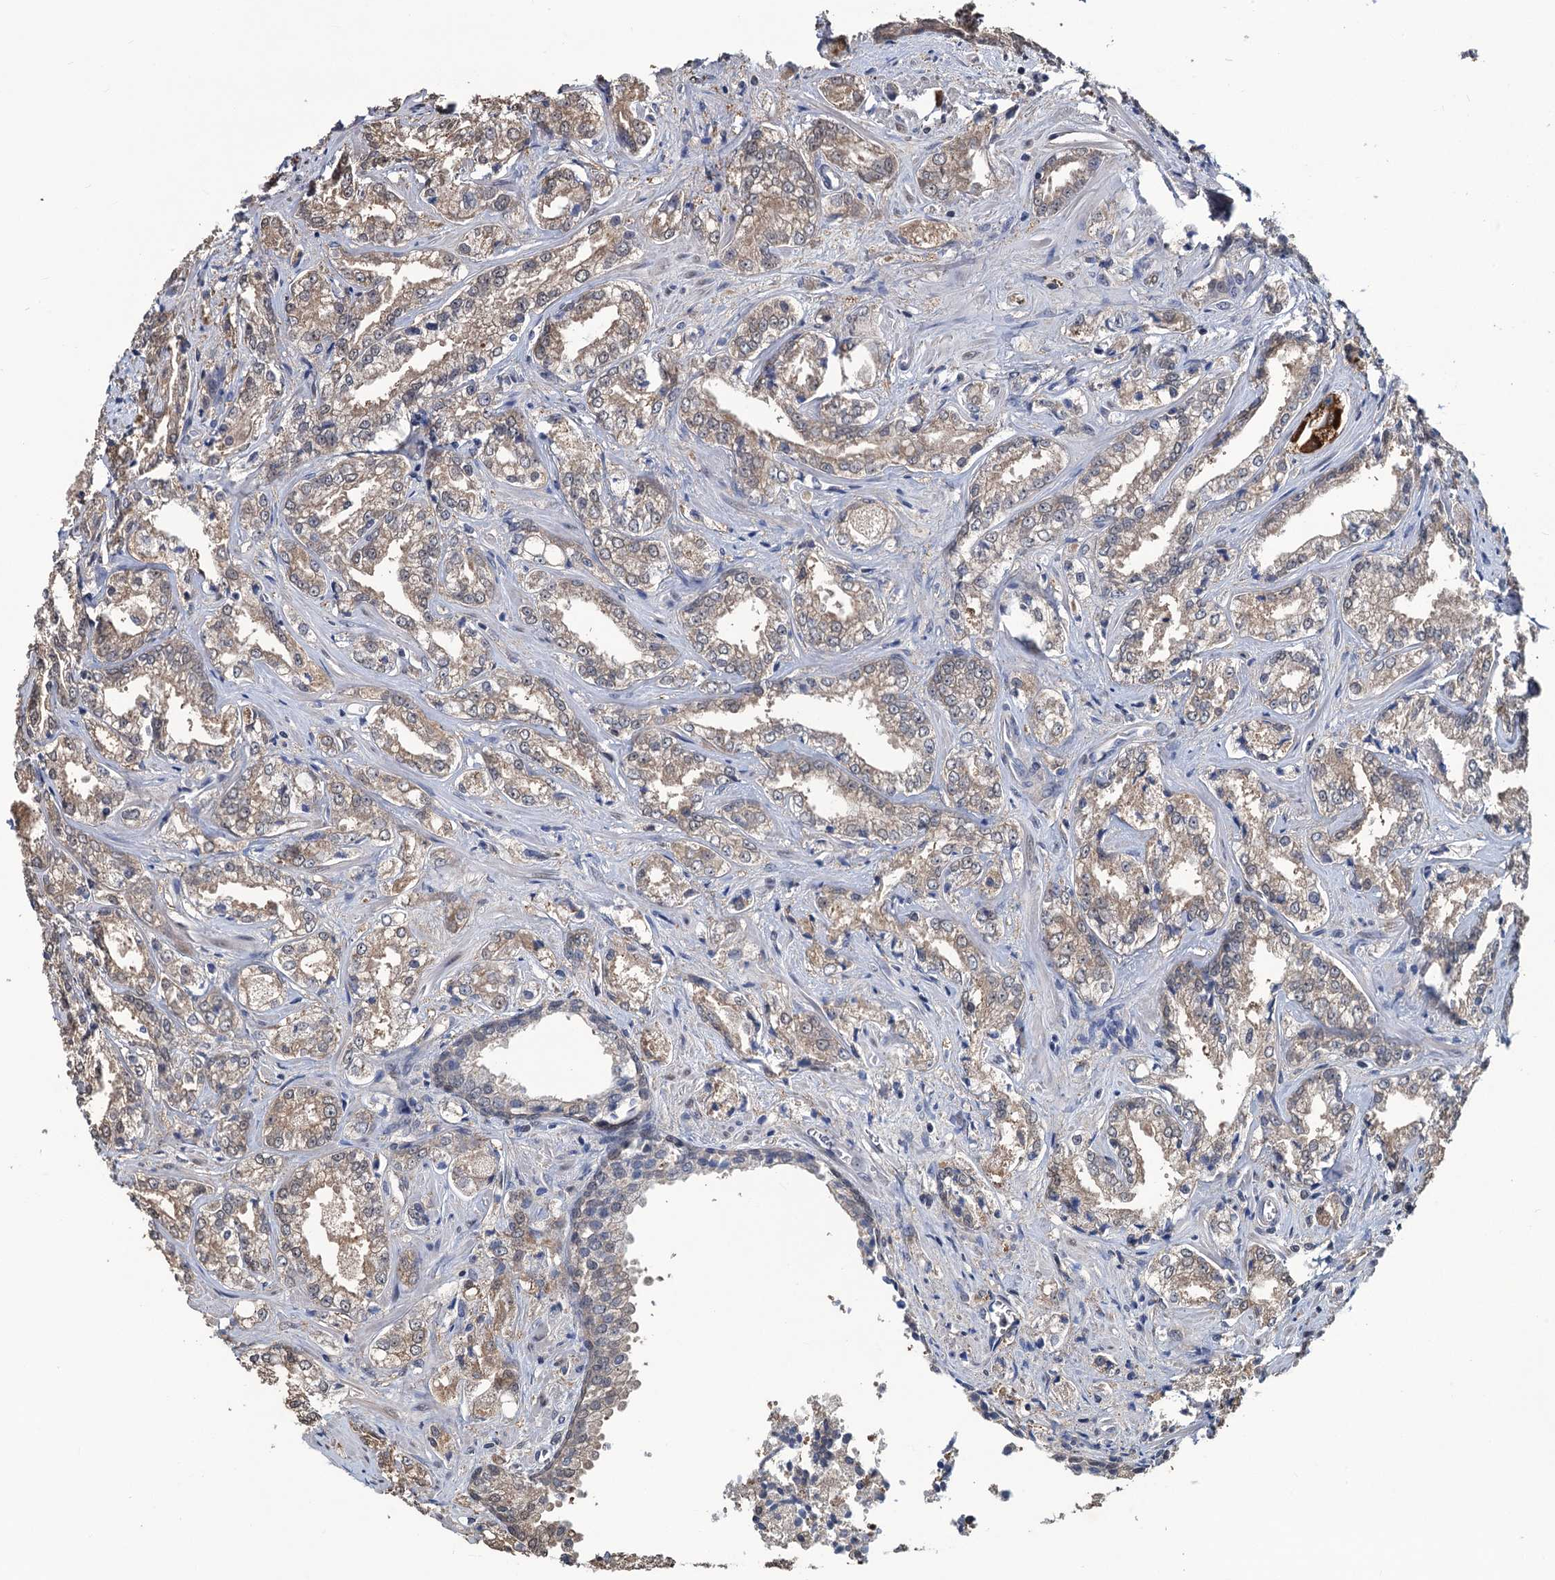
{"staining": {"intensity": "weak", "quantity": "25%-75%", "location": "cytoplasmic/membranous"}, "tissue": "prostate cancer", "cell_type": "Tumor cells", "image_type": "cancer", "snomed": [{"axis": "morphology", "description": "Adenocarcinoma, Low grade"}, {"axis": "topography", "description": "Prostate"}], "caption": "Tumor cells exhibit low levels of weak cytoplasmic/membranous staining in approximately 25%-75% of cells in human prostate cancer.", "gene": "RTKN2", "patient": {"sex": "male", "age": 47}}